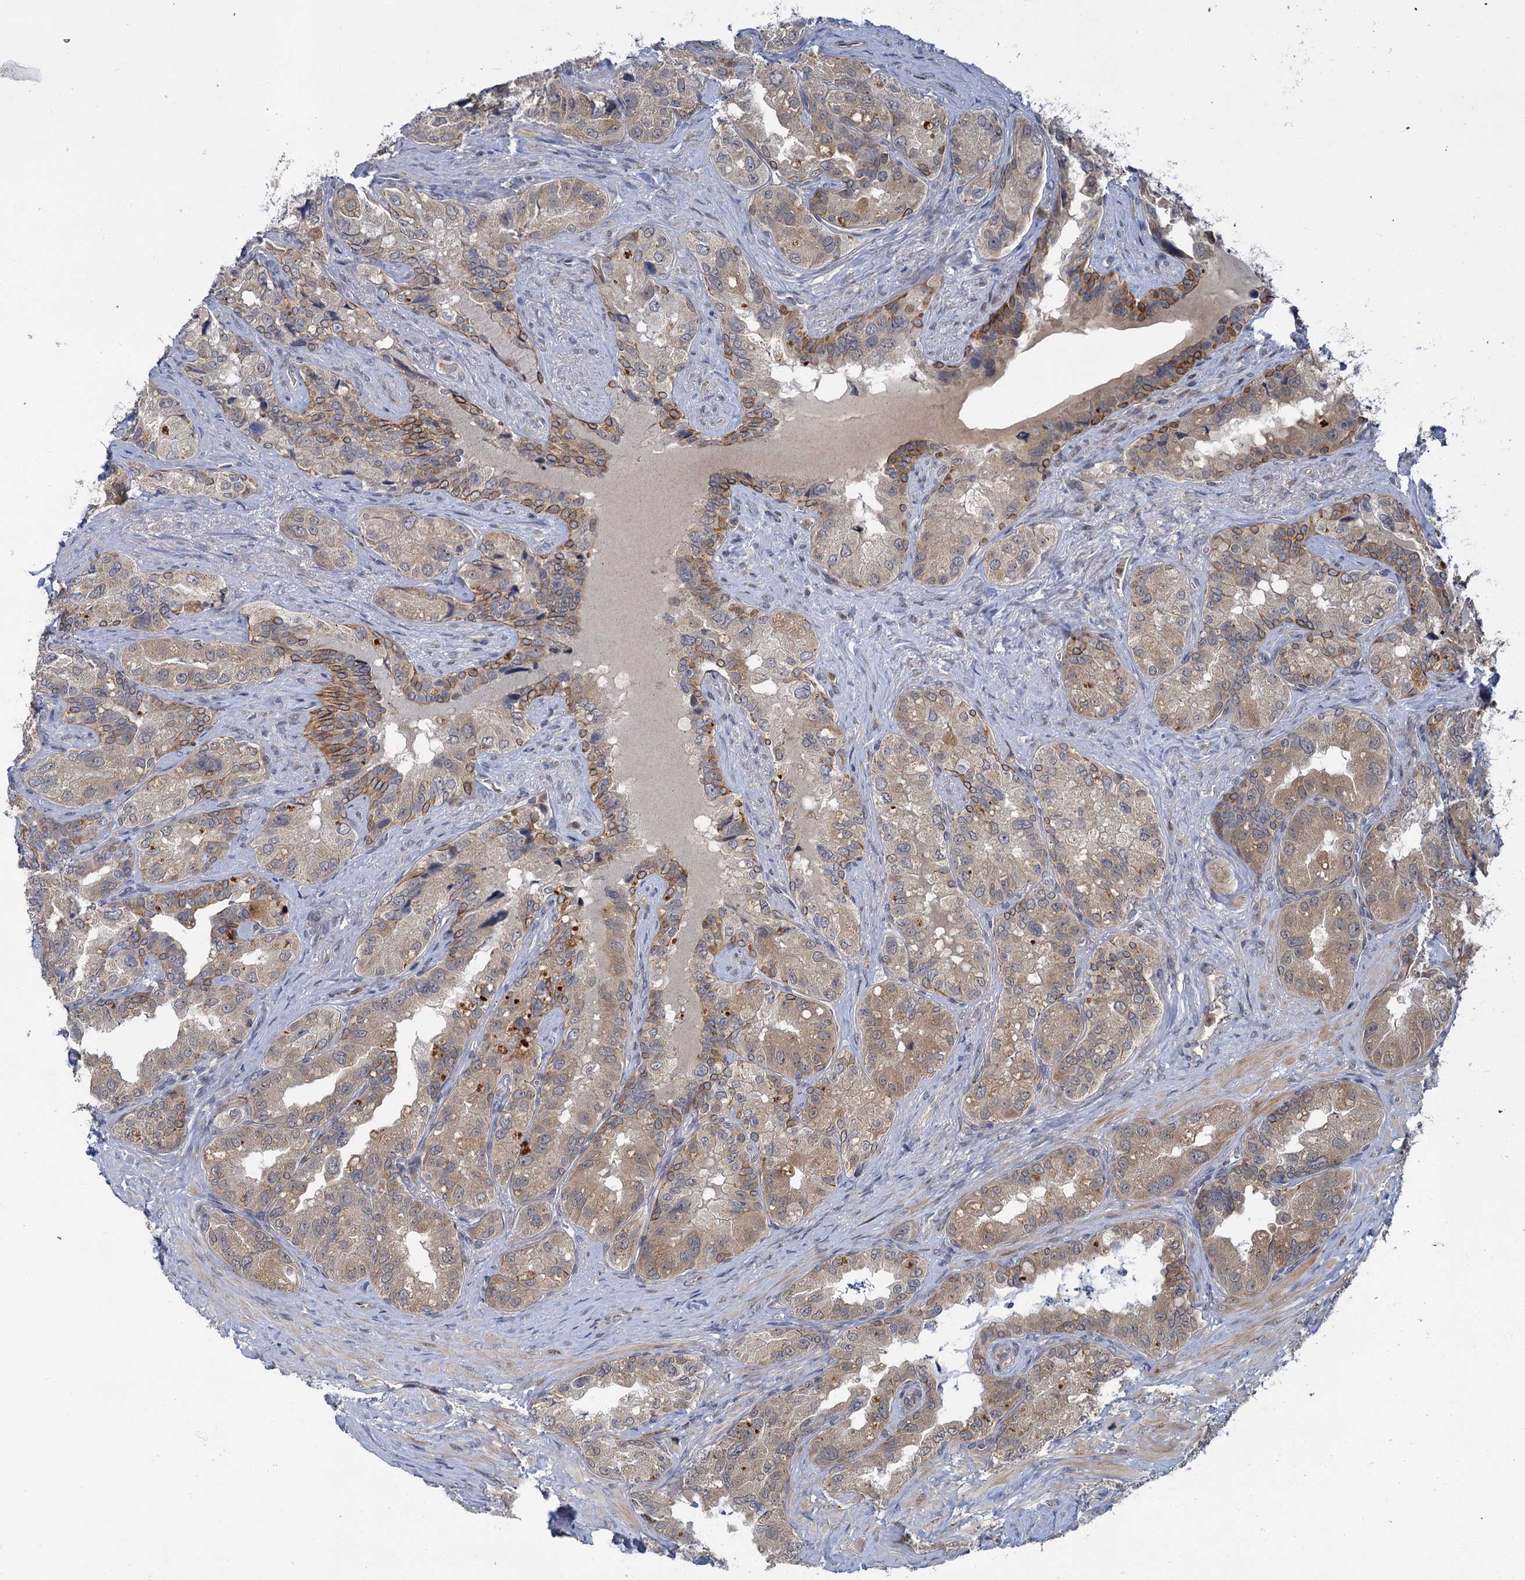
{"staining": {"intensity": "moderate", "quantity": "<25%", "location": "cytoplasmic/membranous"}, "tissue": "seminal vesicle", "cell_type": "Glandular cells", "image_type": "normal", "snomed": [{"axis": "morphology", "description": "Normal tissue, NOS"}, {"axis": "topography", "description": "Seminal veicle"}, {"axis": "topography", "description": "Peripheral nerve tissue"}], "caption": "A histopathology image showing moderate cytoplasmic/membranous staining in about <25% of glandular cells in unremarkable seminal vesicle, as visualized by brown immunohistochemical staining.", "gene": "APBA2", "patient": {"sex": "male", "age": 67}}